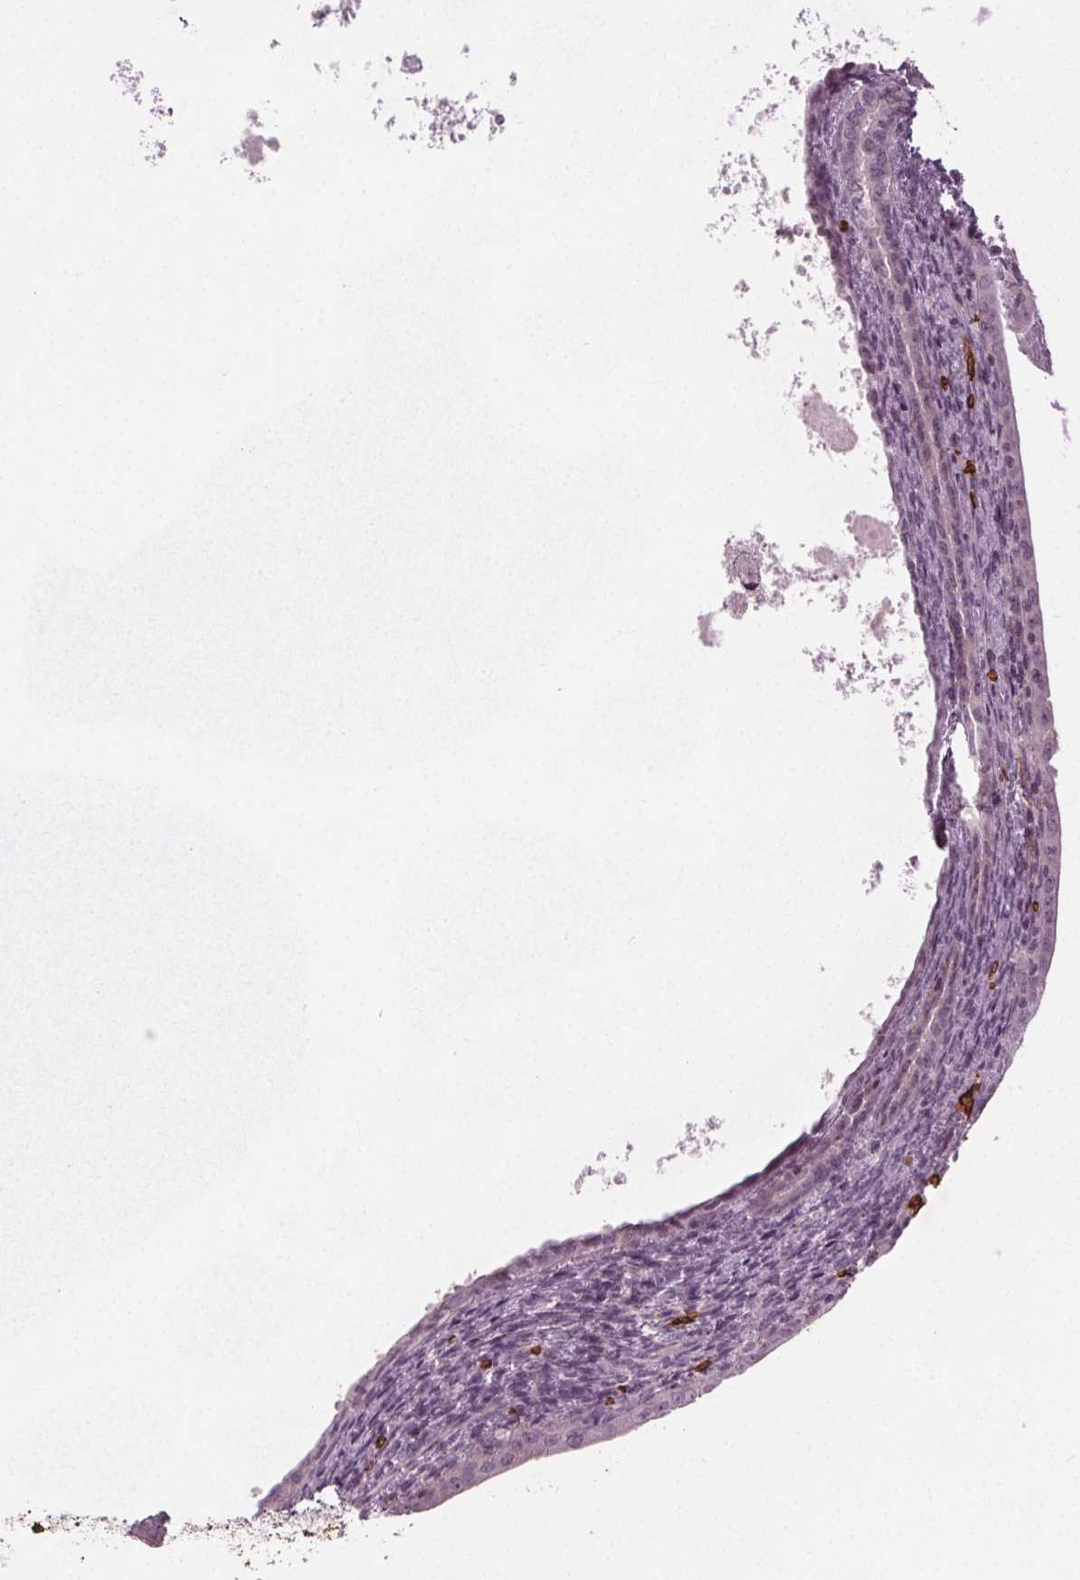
{"staining": {"intensity": "negative", "quantity": "none", "location": "none"}, "tissue": "endometrial cancer", "cell_type": "Tumor cells", "image_type": "cancer", "snomed": [{"axis": "morphology", "description": "Adenocarcinoma, NOS"}, {"axis": "topography", "description": "Endometrium"}], "caption": "This is an immunohistochemistry (IHC) micrograph of human endometrial cancer (adenocarcinoma). There is no staining in tumor cells.", "gene": "SLC4A1", "patient": {"sex": "female", "age": 86}}